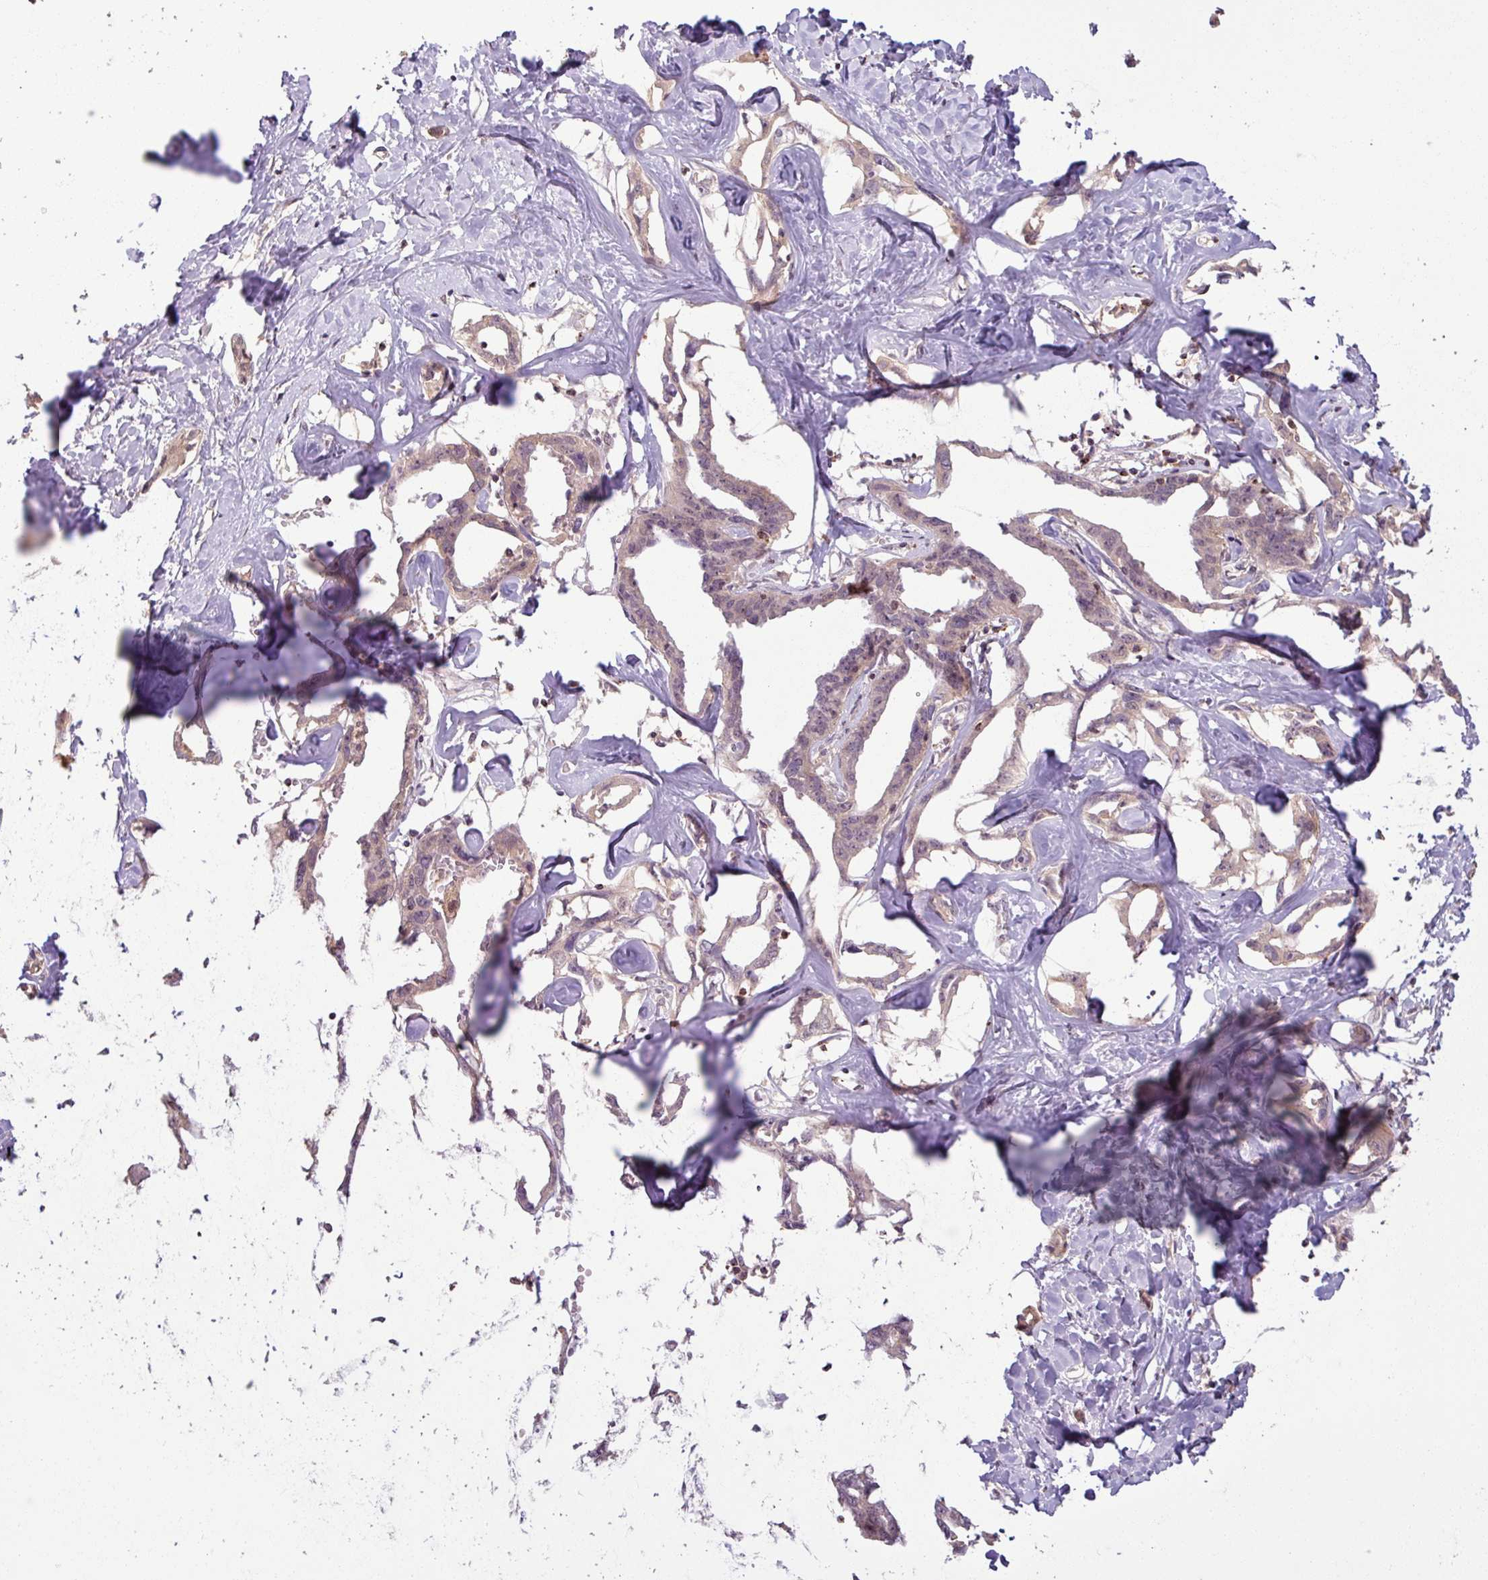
{"staining": {"intensity": "weak", "quantity": "<25%", "location": "cytoplasmic/membranous"}, "tissue": "liver cancer", "cell_type": "Tumor cells", "image_type": "cancer", "snomed": [{"axis": "morphology", "description": "Cholangiocarcinoma"}, {"axis": "topography", "description": "Liver"}], "caption": "This is an immunohistochemistry image of liver cancer. There is no staining in tumor cells.", "gene": "OR6B1", "patient": {"sex": "male", "age": 59}}